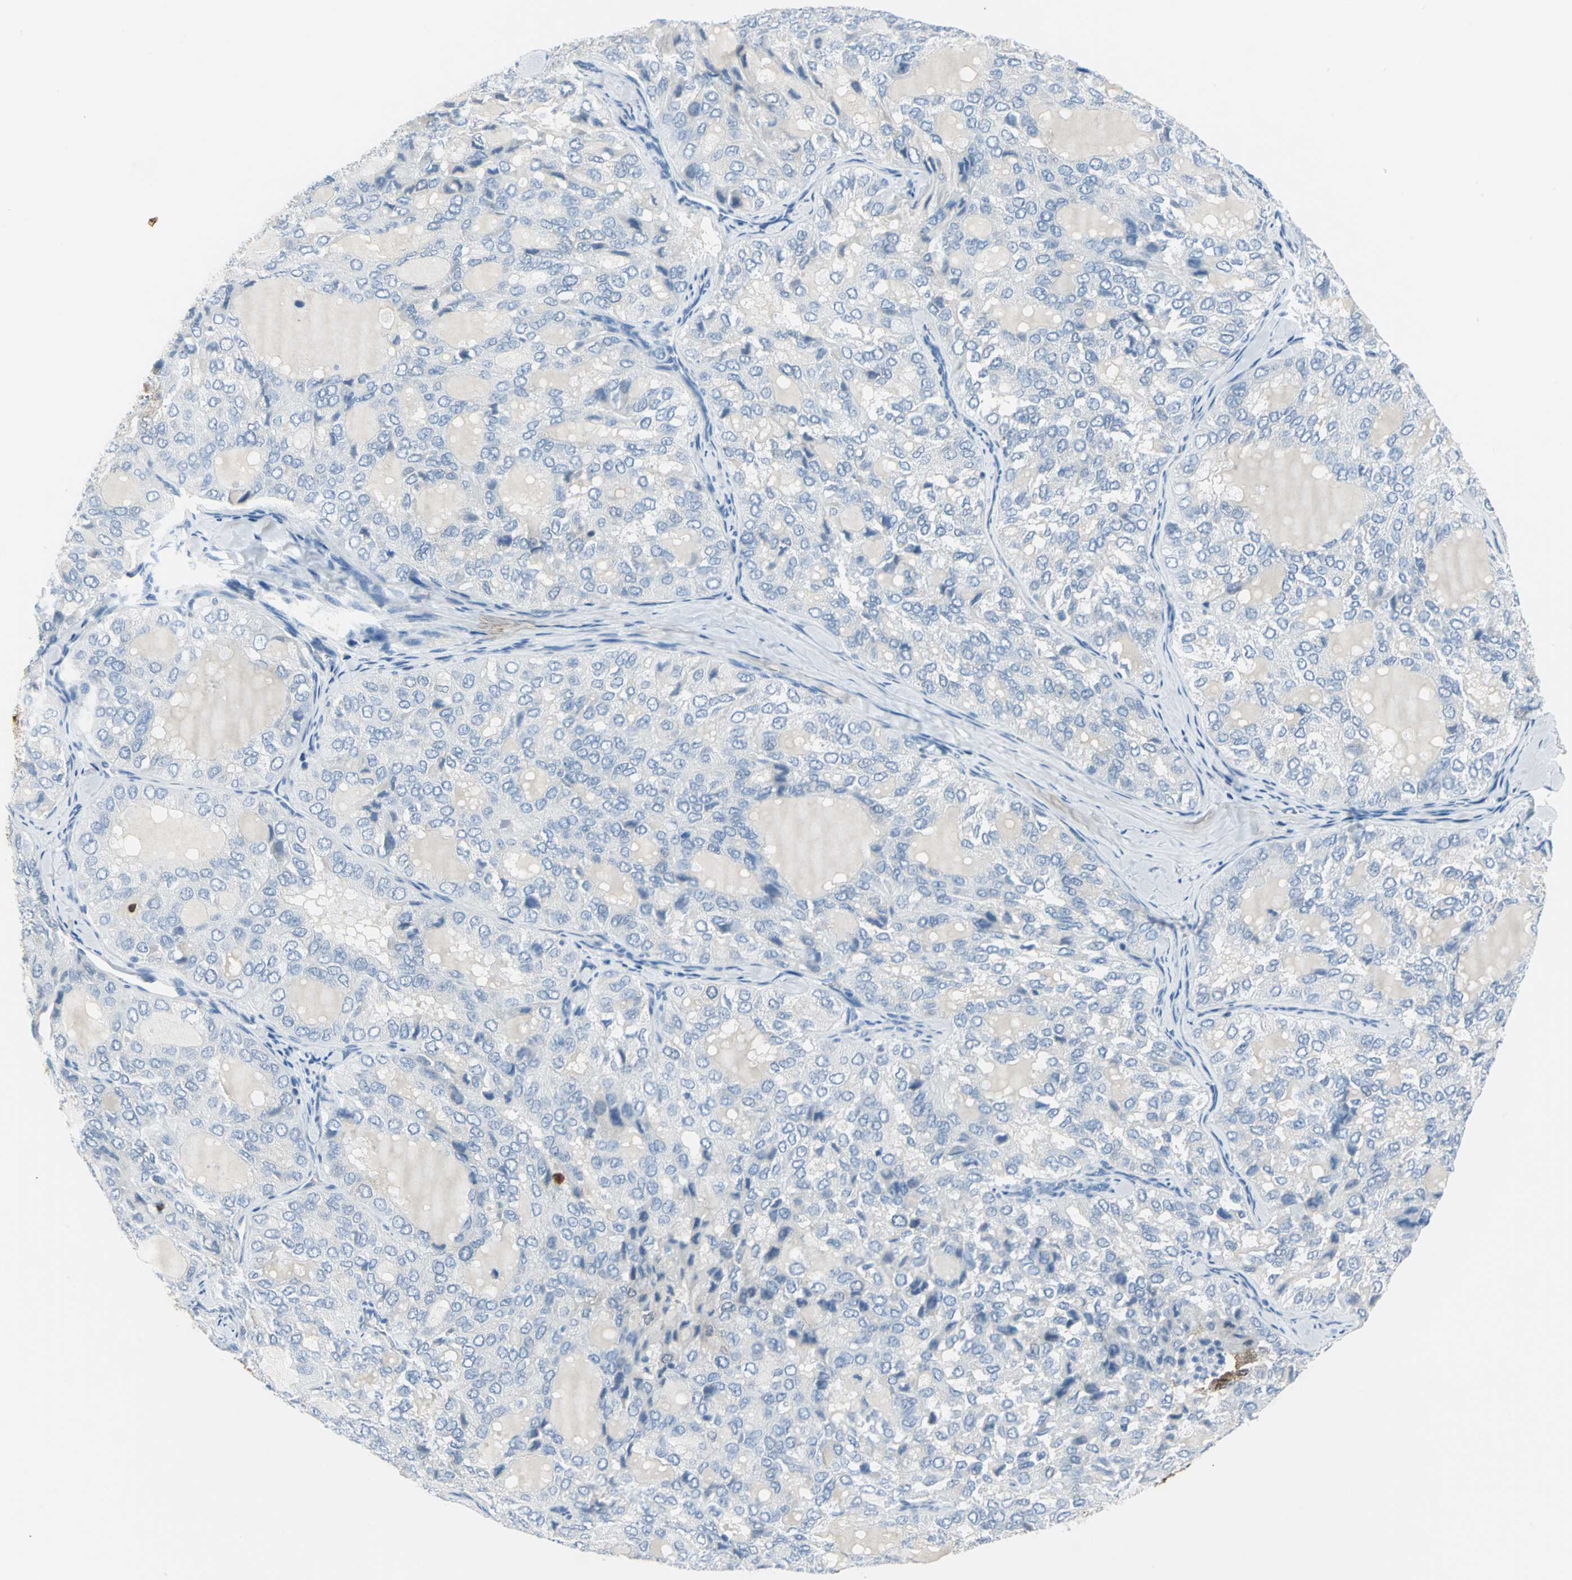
{"staining": {"intensity": "negative", "quantity": "none", "location": "none"}, "tissue": "thyroid cancer", "cell_type": "Tumor cells", "image_type": "cancer", "snomed": [{"axis": "morphology", "description": "Follicular adenoma carcinoma, NOS"}, {"axis": "topography", "description": "Thyroid gland"}], "caption": "Tumor cells show no significant staining in follicular adenoma carcinoma (thyroid).", "gene": "SFN", "patient": {"sex": "male", "age": 75}}